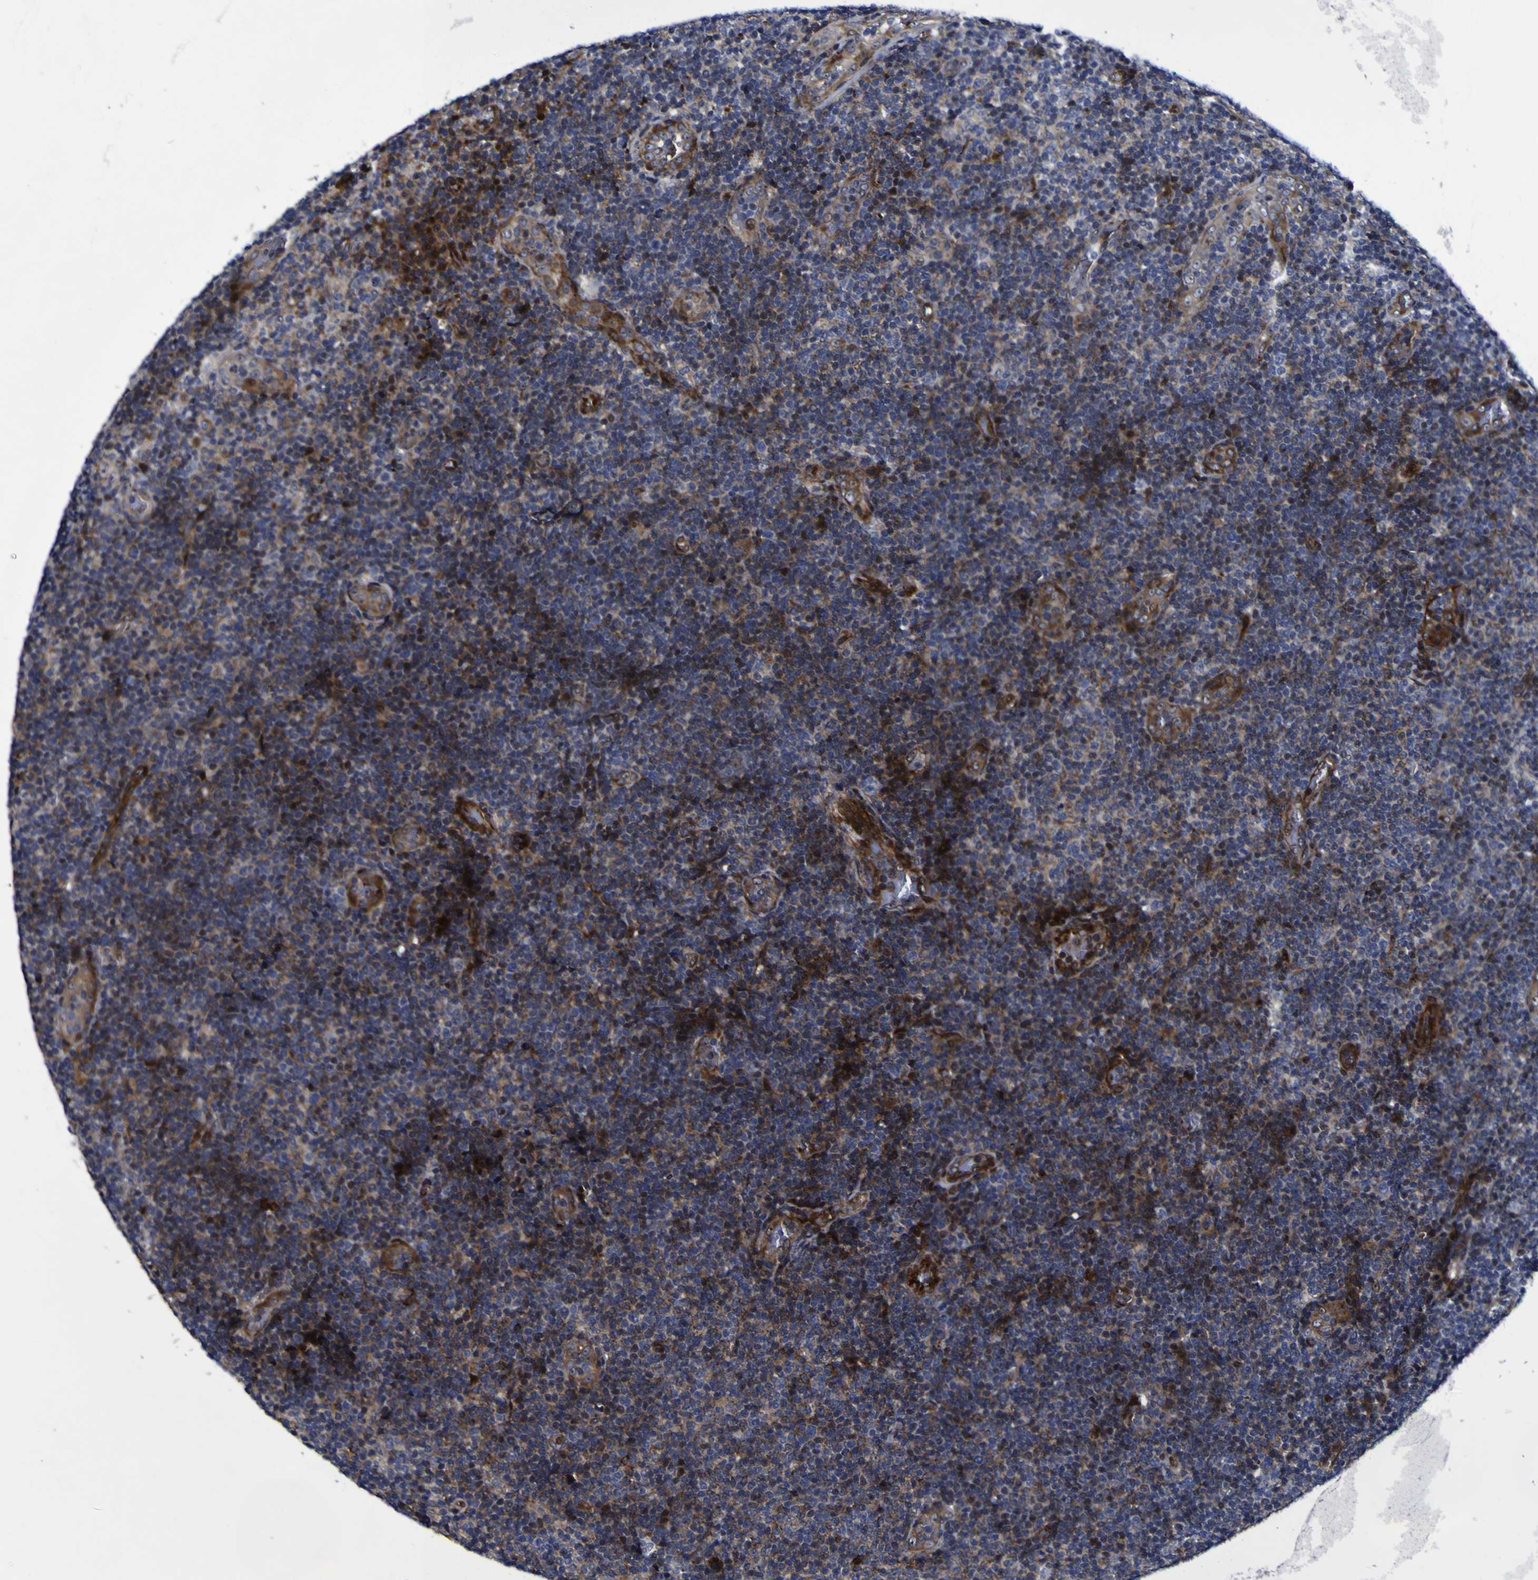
{"staining": {"intensity": "moderate", "quantity": "<25%", "location": "cytoplasmic/membranous,nuclear"}, "tissue": "lymphoma", "cell_type": "Tumor cells", "image_type": "cancer", "snomed": [{"axis": "morphology", "description": "Malignant lymphoma, non-Hodgkin's type, Low grade"}, {"axis": "topography", "description": "Lymph node"}], "caption": "Immunohistochemical staining of human malignant lymphoma, non-Hodgkin's type (low-grade) exhibits low levels of moderate cytoplasmic/membranous and nuclear protein expression in about <25% of tumor cells.", "gene": "MGLL", "patient": {"sex": "male", "age": 83}}